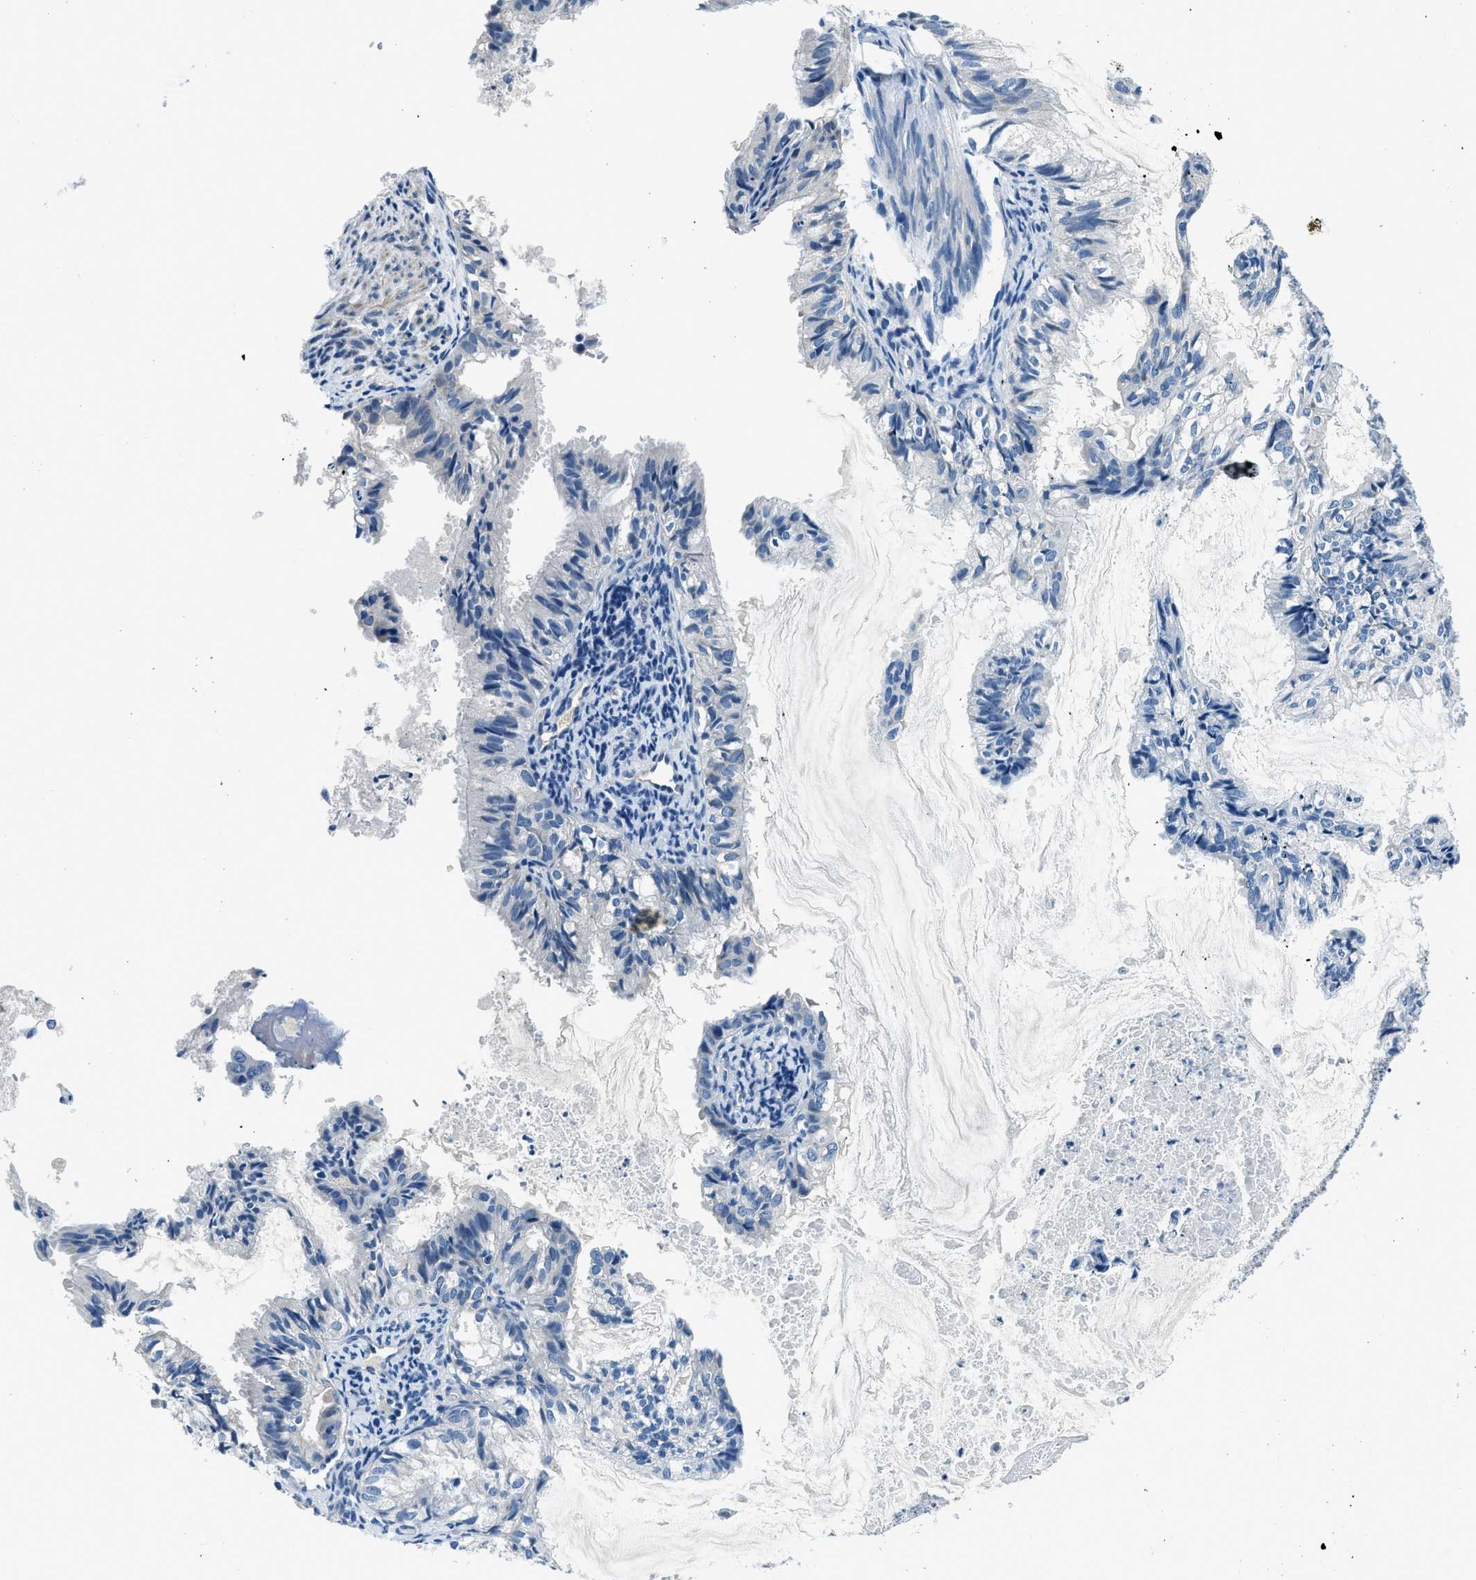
{"staining": {"intensity": "negative", "quantity": "none", "location": "none"}, "tissue": "cervical cancer", "cell_type": "Tumor cells", "image_type": "cancer", "snomed": [{"axis": "morphology", "description": "Normal tissue, NOS"}, {"axis": "morphology", "description": "Adenocarcinoma, NOS"}, {"axis": "topography", "description": "Cervix"}, {"axis": "topography", "description": "Endometrium"}], "caption": "Tumor cells are negative for brown protein staining in cervical cancer (adenocarcinoma).", "gene": "GJA3", "patient": {"sex": "female", "age": 86}}